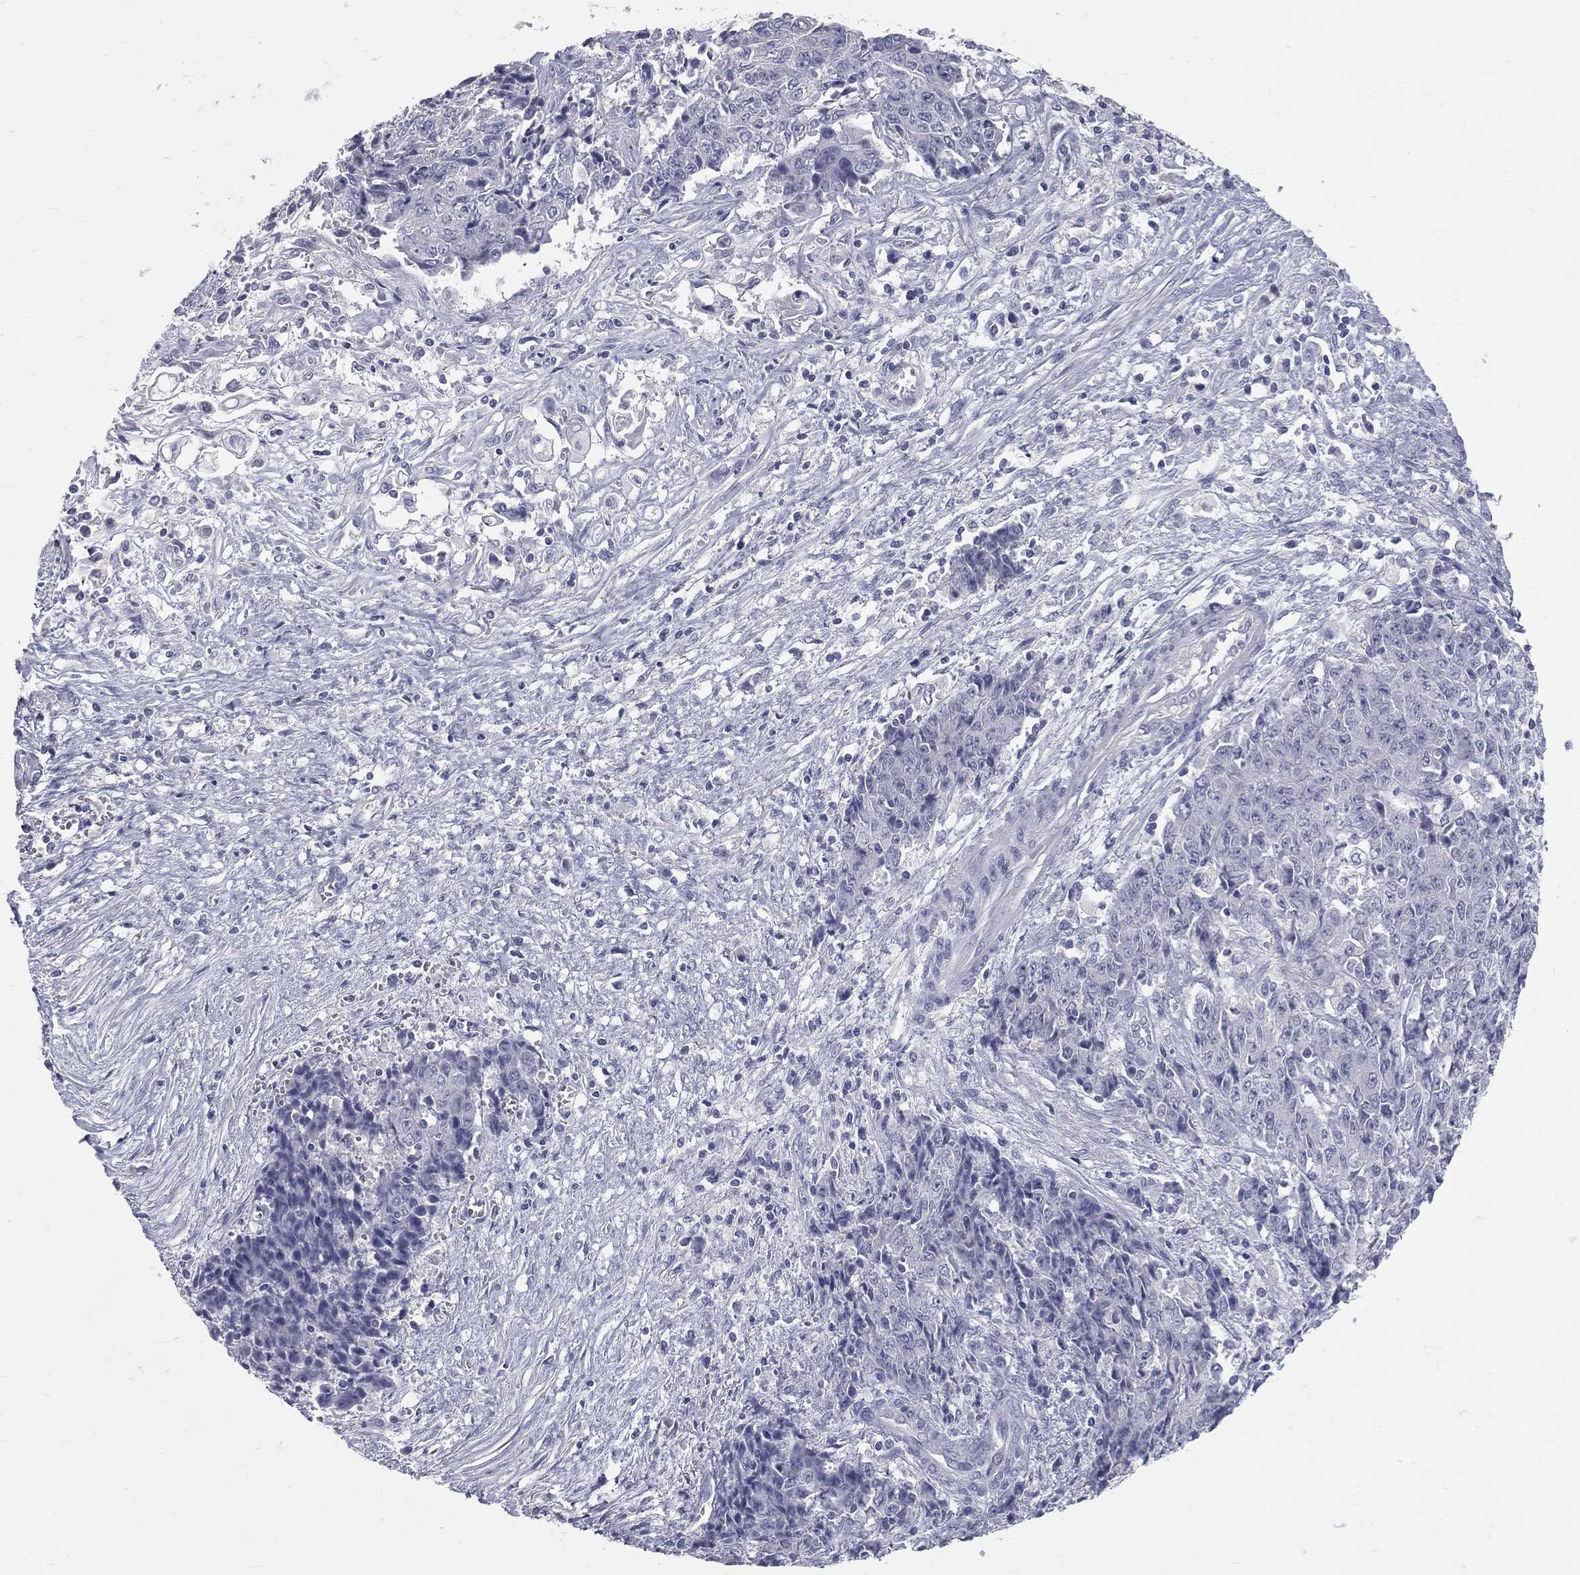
{"staining": {"intensity": "negative", "quantity": "none", "location": "none"}, "tissue": "ovarian cancer", "cell_type": "Tumor cells", "image_type": "cancer", "snomed": [{"axis": "morphology", "description": "Carcinoma, endometroid"}, {"axis": "topography", "description": "Ovary"}], "caption": "Ovarian cancer stained for a protein using IHC demonstrates no expression tumor cells.", "gene": "TFPI2", "patient": {"sex": "female", "age": 42}}